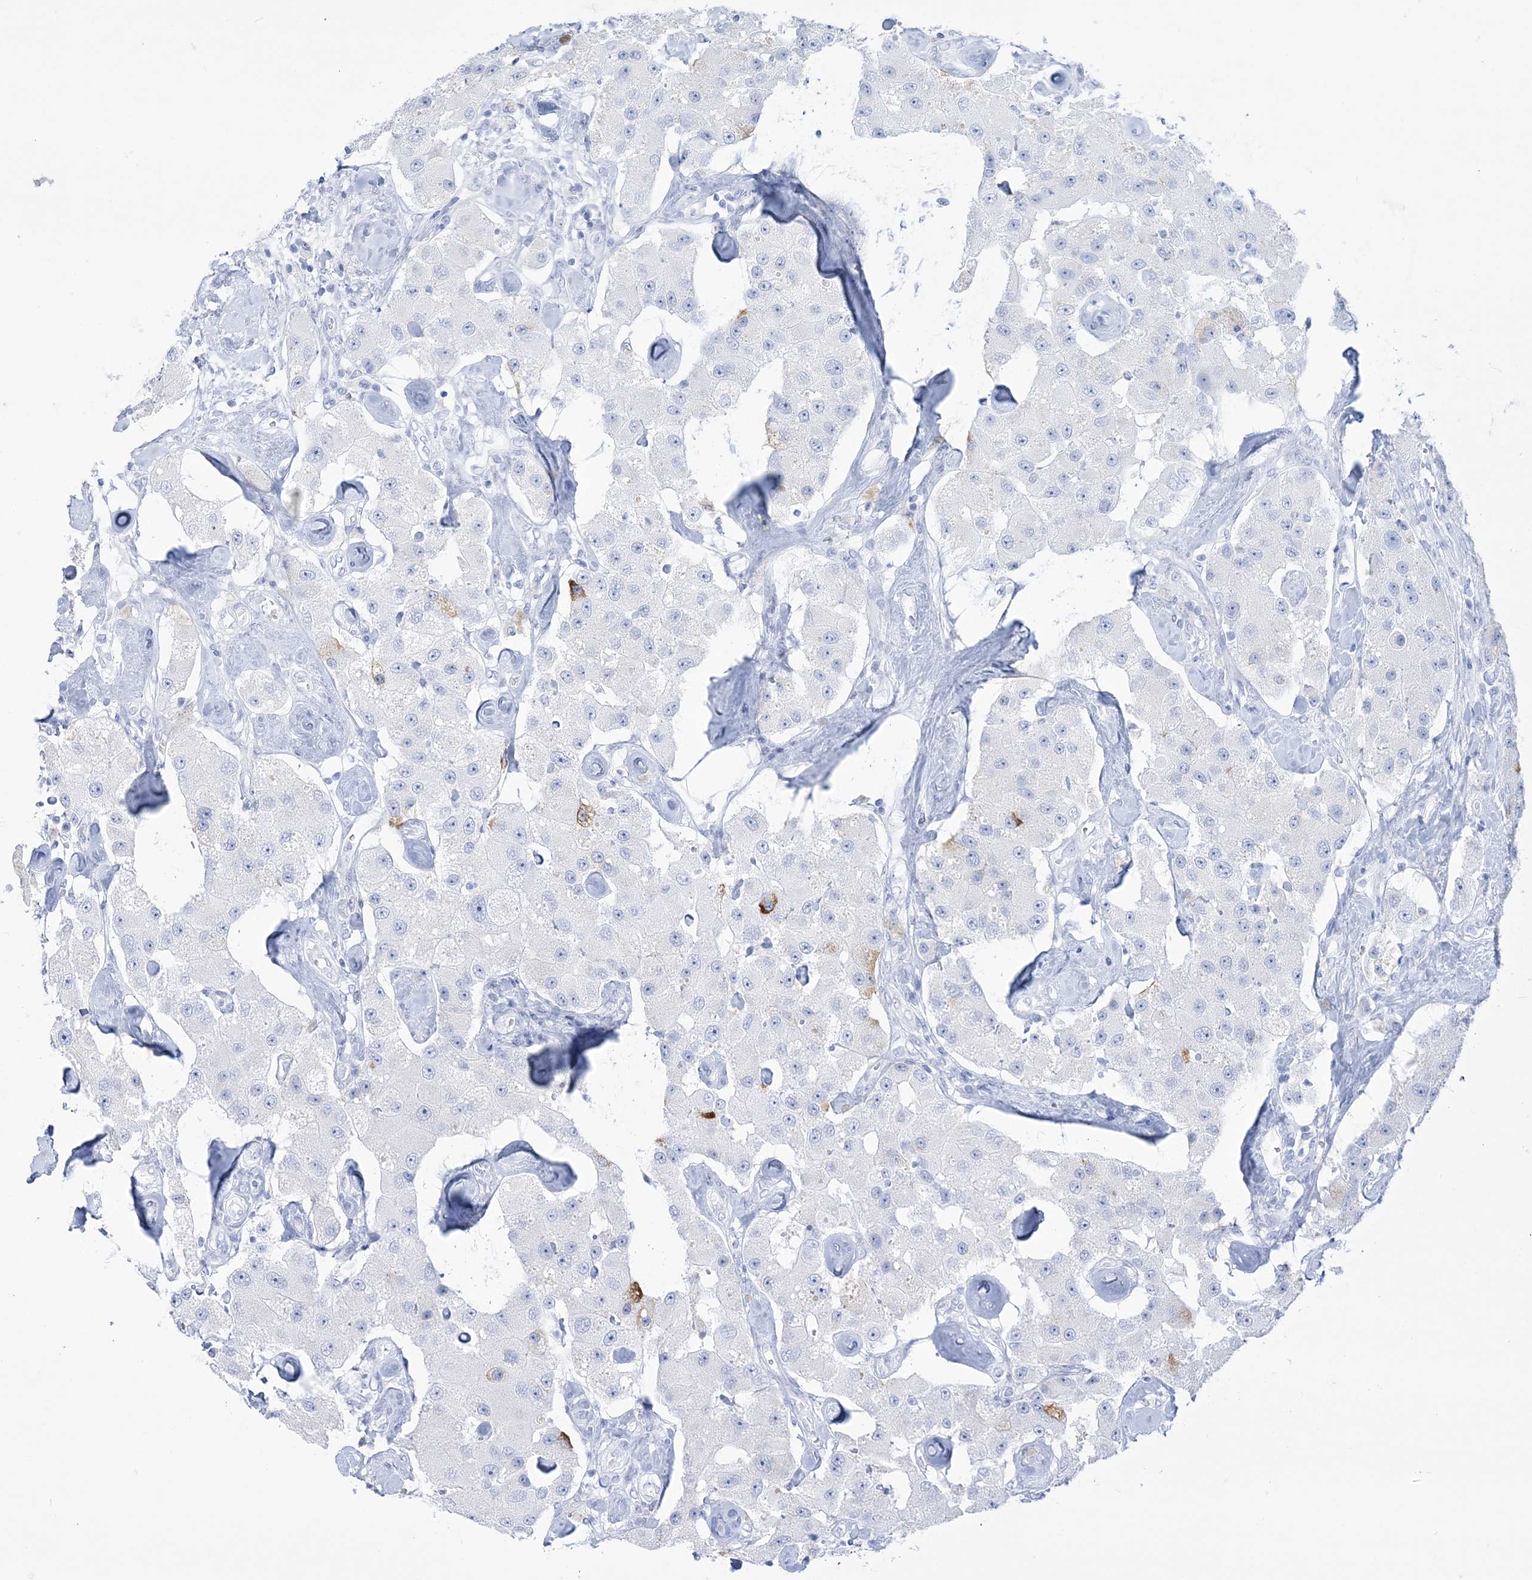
{"staining": {"intensity": "negative", "quantity": "none", "location": "none"}, "tissue": "carcinoid", "cell_type": "Tumor cells", "image_type": "cancer", "snomed": [{"axis": "morphology", "description": "Carcinoid, malignant, NOS"}, {"axis": "topography", "description": "Pancreas"}], "caption": "A micrograph of human carcinoid is negative for staining in tumor cells.", "gene": "RBP2", "patient": {"sex": "male", "age": 41}}